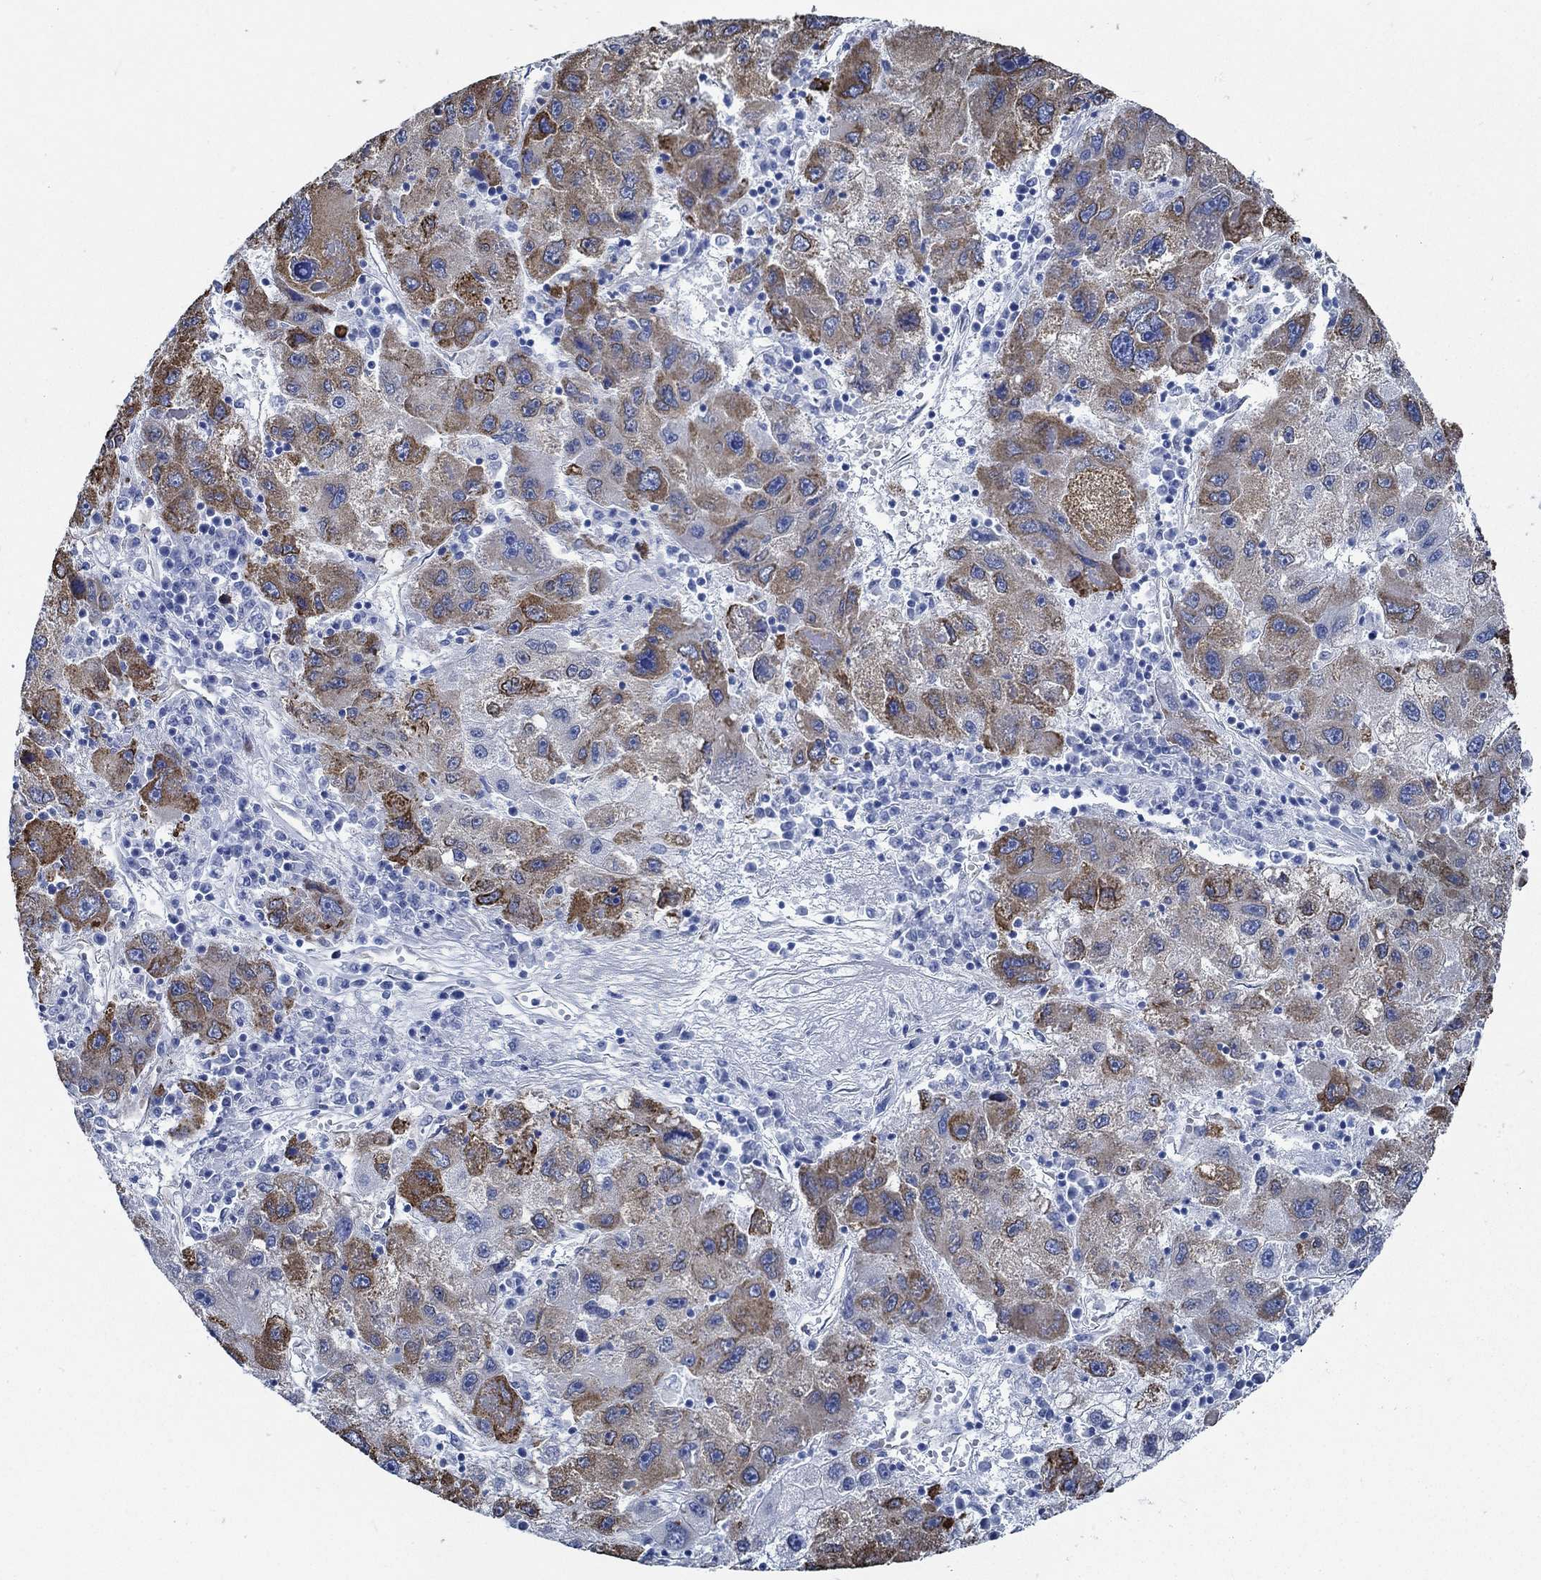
{"staining": {"intensity": "strong", "quantity": "25%-75%", "location": "cytoplasmic/membranous"}, "tissue": "liver cancer", "cell_type": "Tumor cells", "image_type": "cancer", "snomed": [{"axis": "morphology", "description": "Carcinoma, Hepatocellular, NOS"}, {"axis": "topography", "description": "Liver"}], "caption": "An image showing strong cytoplasmic/membranous expression in about 25%-75% of tumor cells in liver cancer, as visualized by brown immunohistochemical staining.", "gene": "HECW2", "patient": {"sex": "male", "age": 75}}